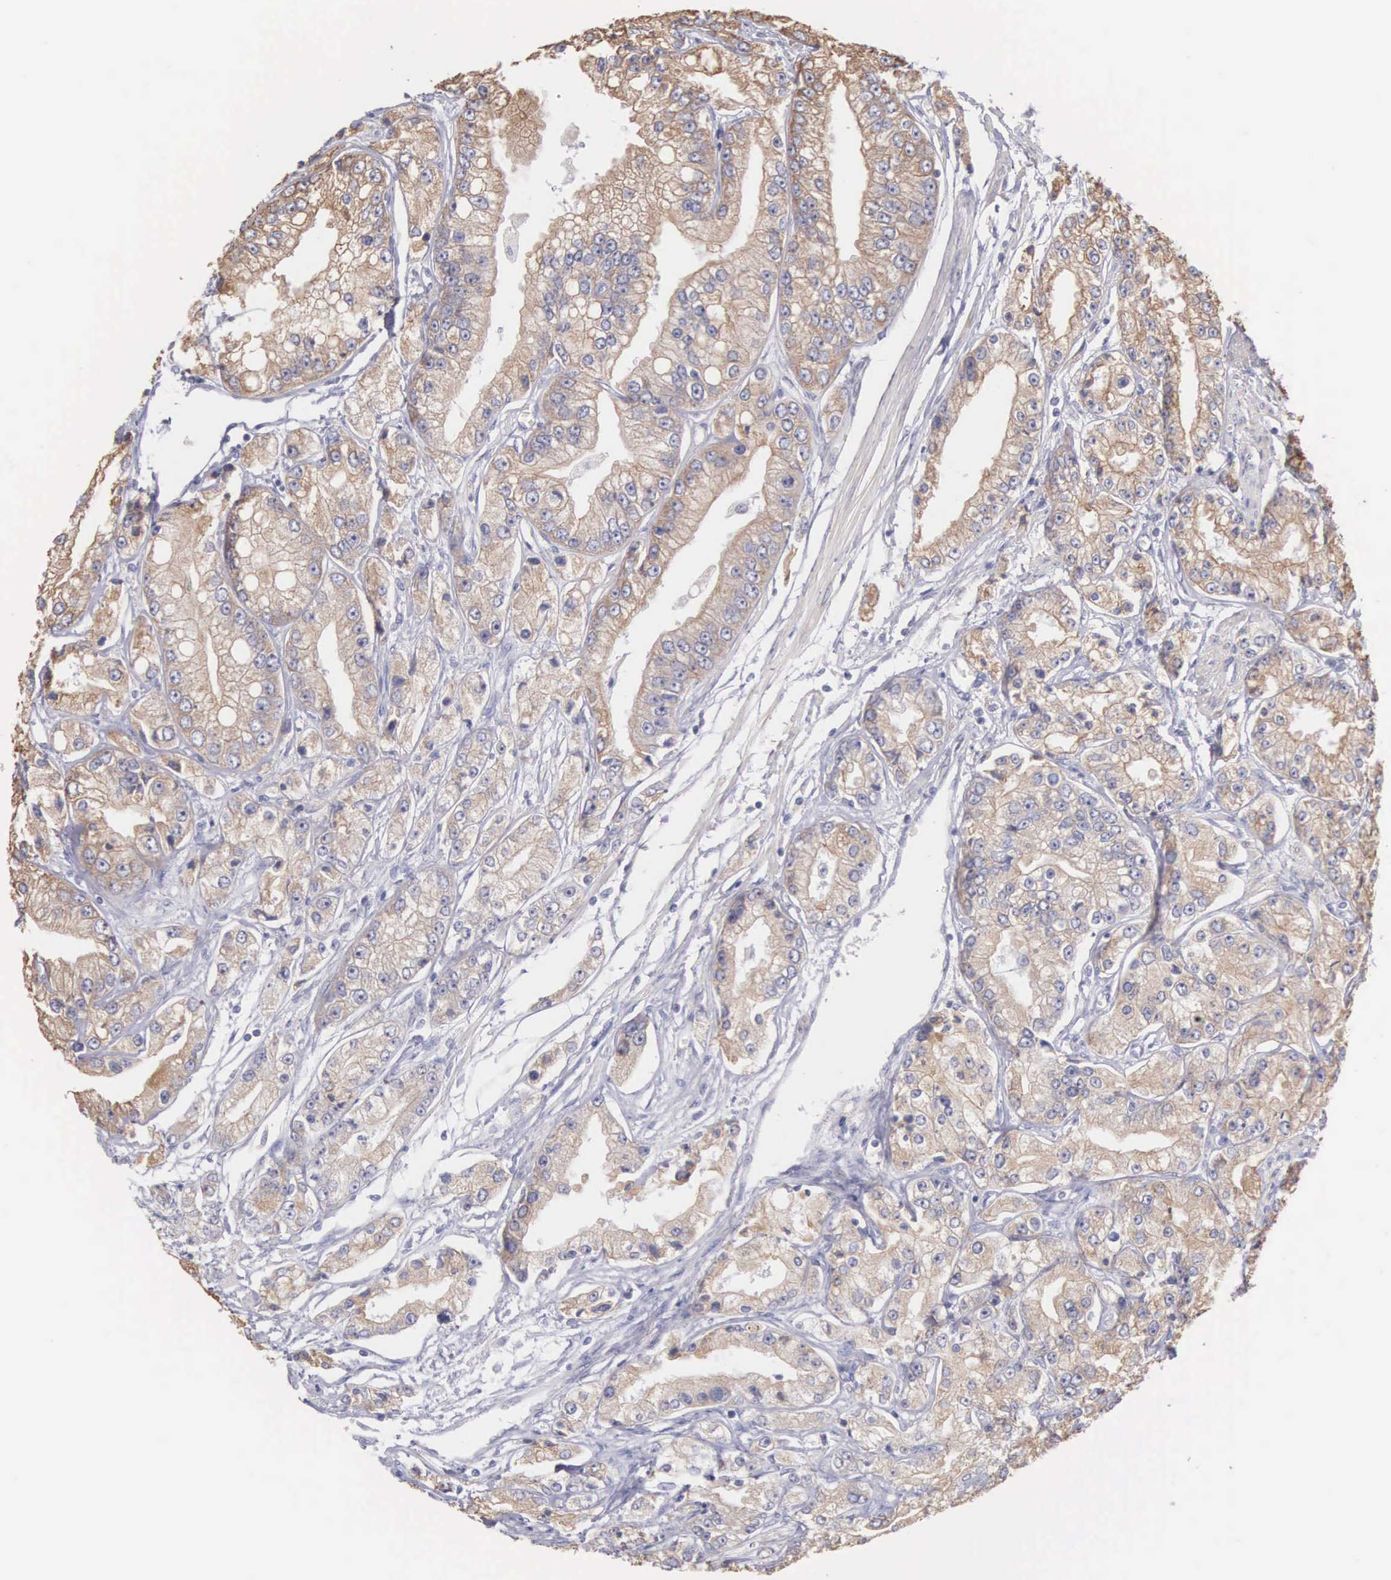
{"staining": {"intensity": "weak", "quantity": ">75%", "location": "cytoplasmic/membranous"}, "tissue": "prostate cancer", "cell_type": "Tumor cells", "image_type": "cancer", "snomed": [{"axis": "morphology", "description": "Adenocarcinoma, Medium grade"}, {"axis": "topography", "description": "Prostate"}], "caption": "Medium-grade adenocarcinoma (prostate) tissue displays weak cytoplasmic/membranous expression in approximately >75% of tumor cells, visualized by immunohistochemistry. (IHC, brightfield microscopy, high magnification).", "gene": "PIR", "patient": {"sex": "male", "age": 72}}